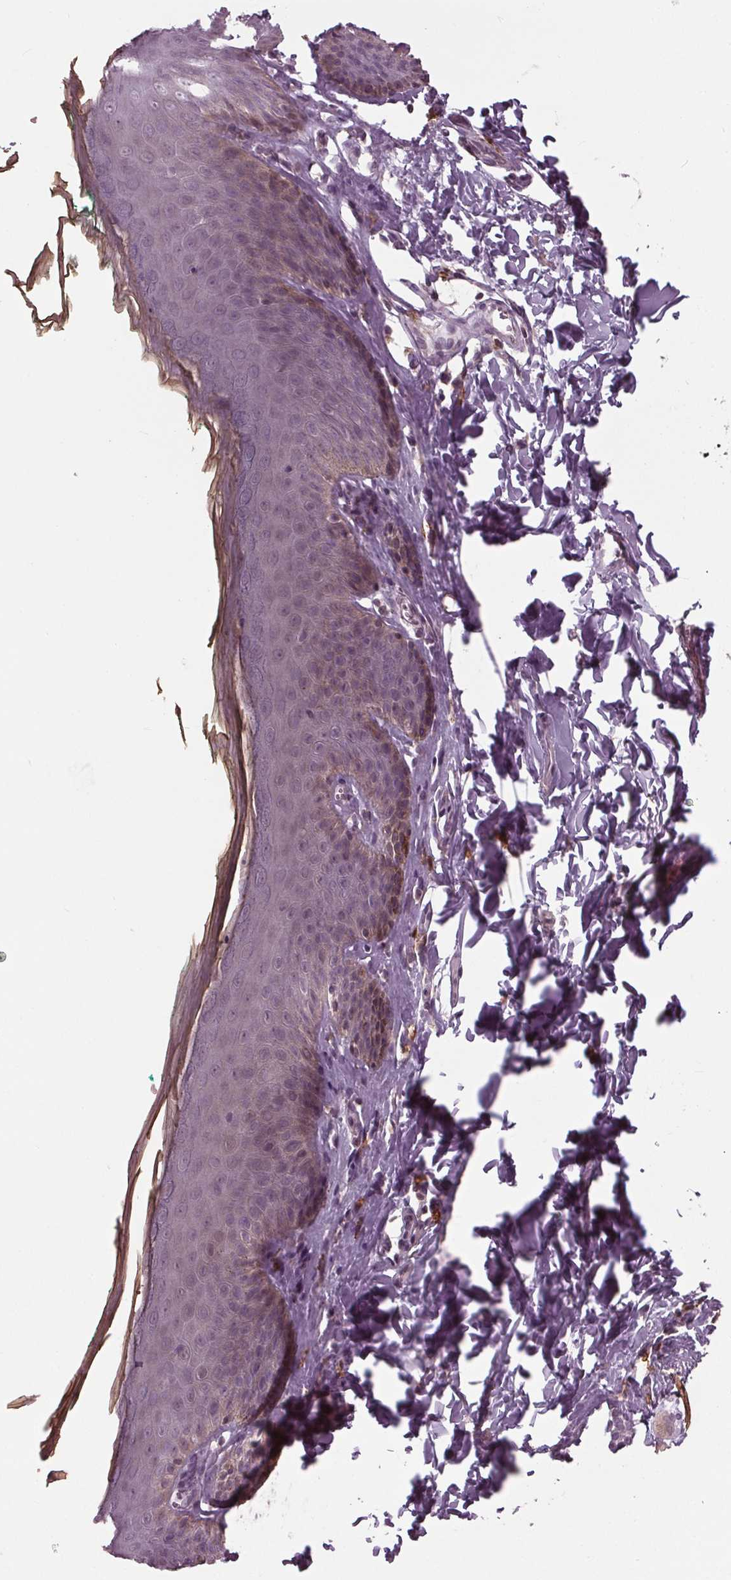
{"staining": {"intensity": "weak", "quantity": "<25%", "location": "cytoplasmic/membranous"}, "tissue": "skin", "cell_type": "Epidermal cells", "image_type": "normal", "snomed": [{"axis": "morphology", "description": "Normal tissue, NOS"}, {"axis": "topography", "description": "Vulva"}, {"axis": "topography", "description": "Peripheral nerve tissue"}], "caption": "Immunohistochemistry (IHC) of benign skin shows no expression in epidermal cells.", "gene": "SIGLEC6", "patient": {"sex": "female", "age": 66}}